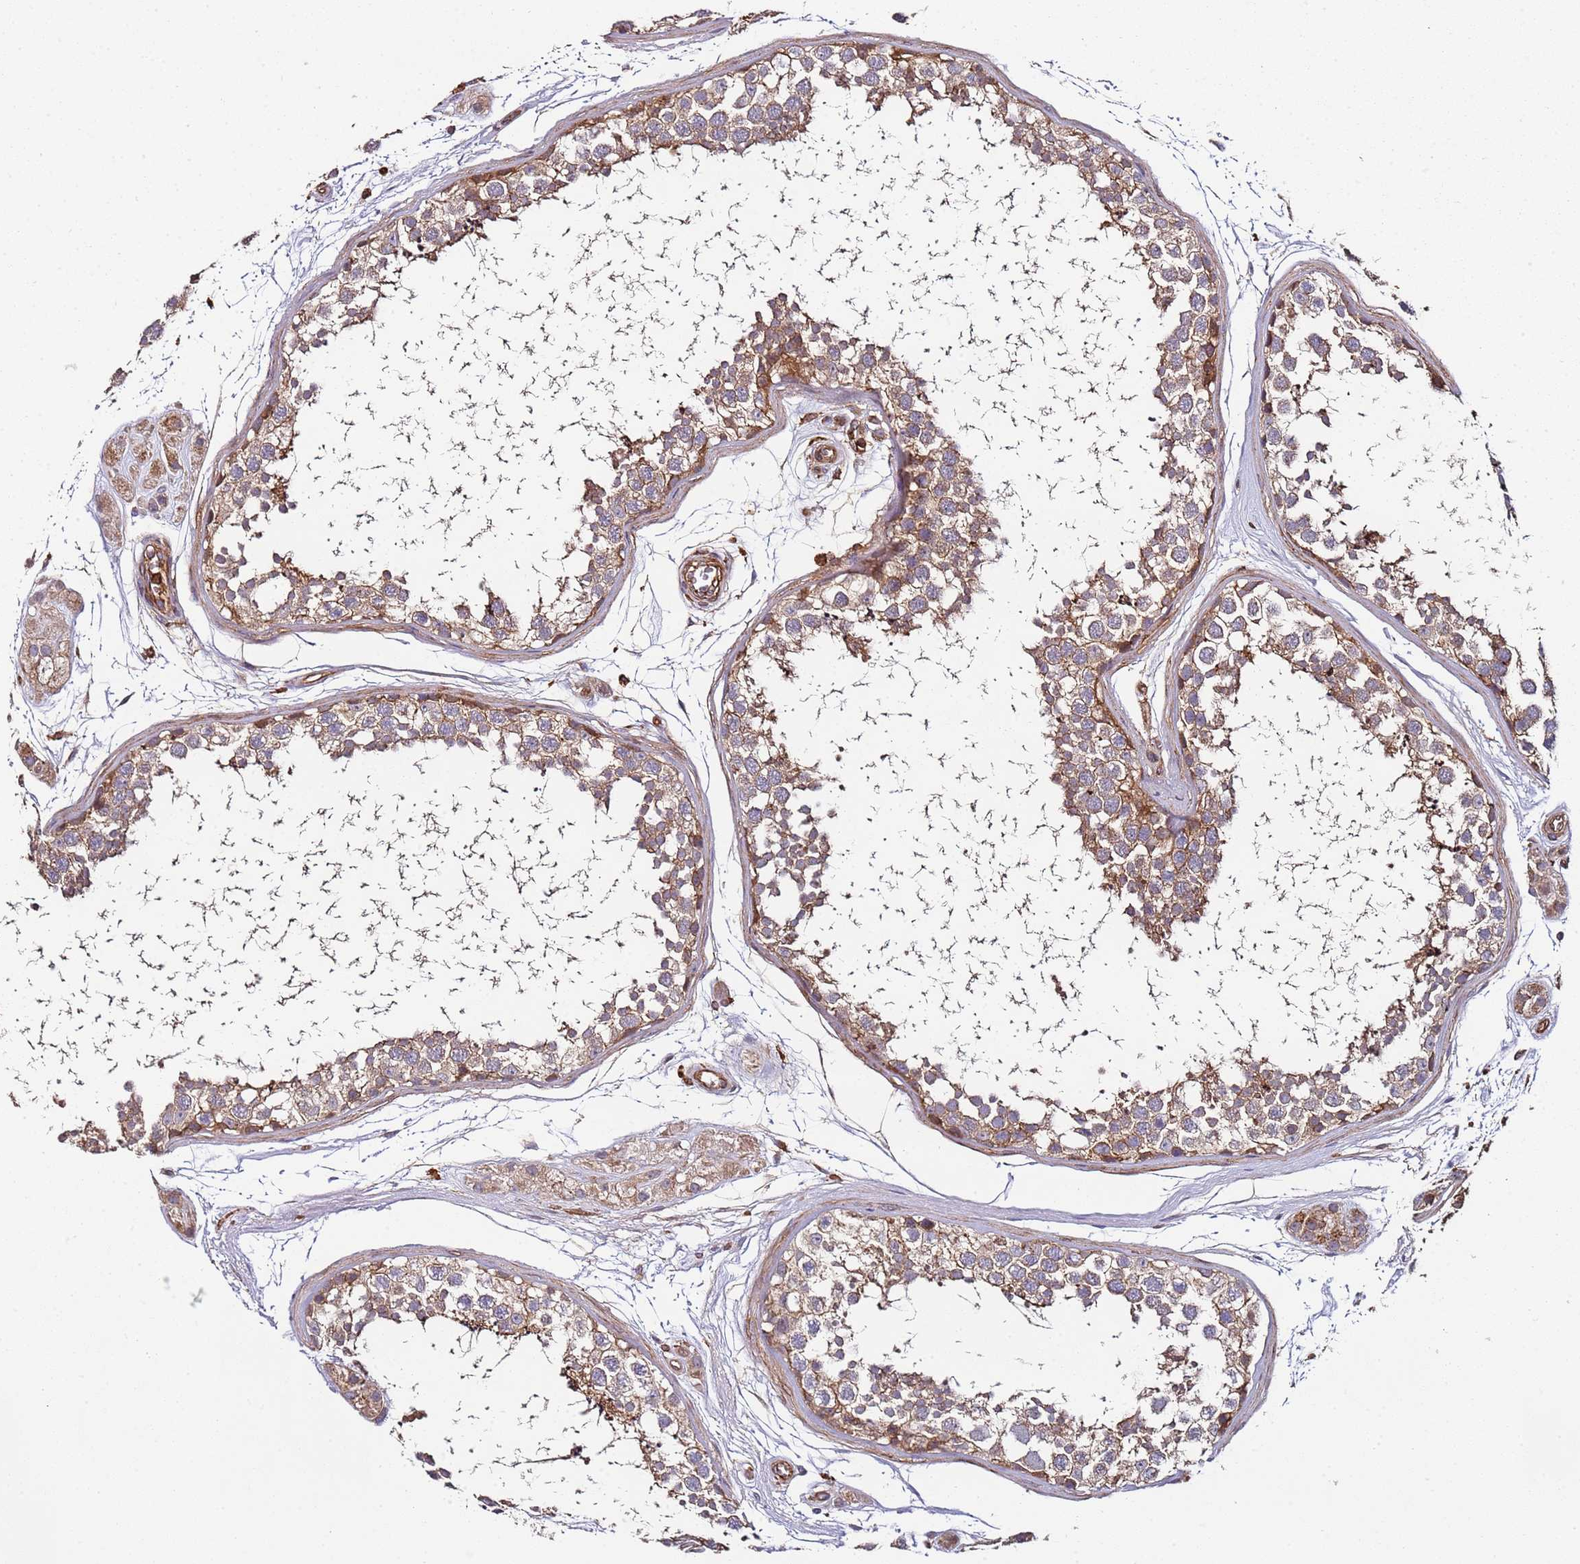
{"staining": {"intensity": "moderate", "quantity": "25%-75%", "location": "cytoplasmic/membranous"}, "tissue": "testis", "cell_type": "Cells in seminiferous ducts", "image_type": "normal", "snomed": [{"axis": "morphology", "description": "Normal tissue, NOS"}, {"axis": "topography", "description": "Testis"}], "caption": "An image of human testis stained for a protein reveals moderate cytoplasmic/membranous brown staining in cells in seminiferous ducts. (DAB (3,3'-diaminobenzidine) IHC with brightfield microscopy, high magnification).", "gene": "CYP2U1", "patient": {"sex": "male", "age": 56}}